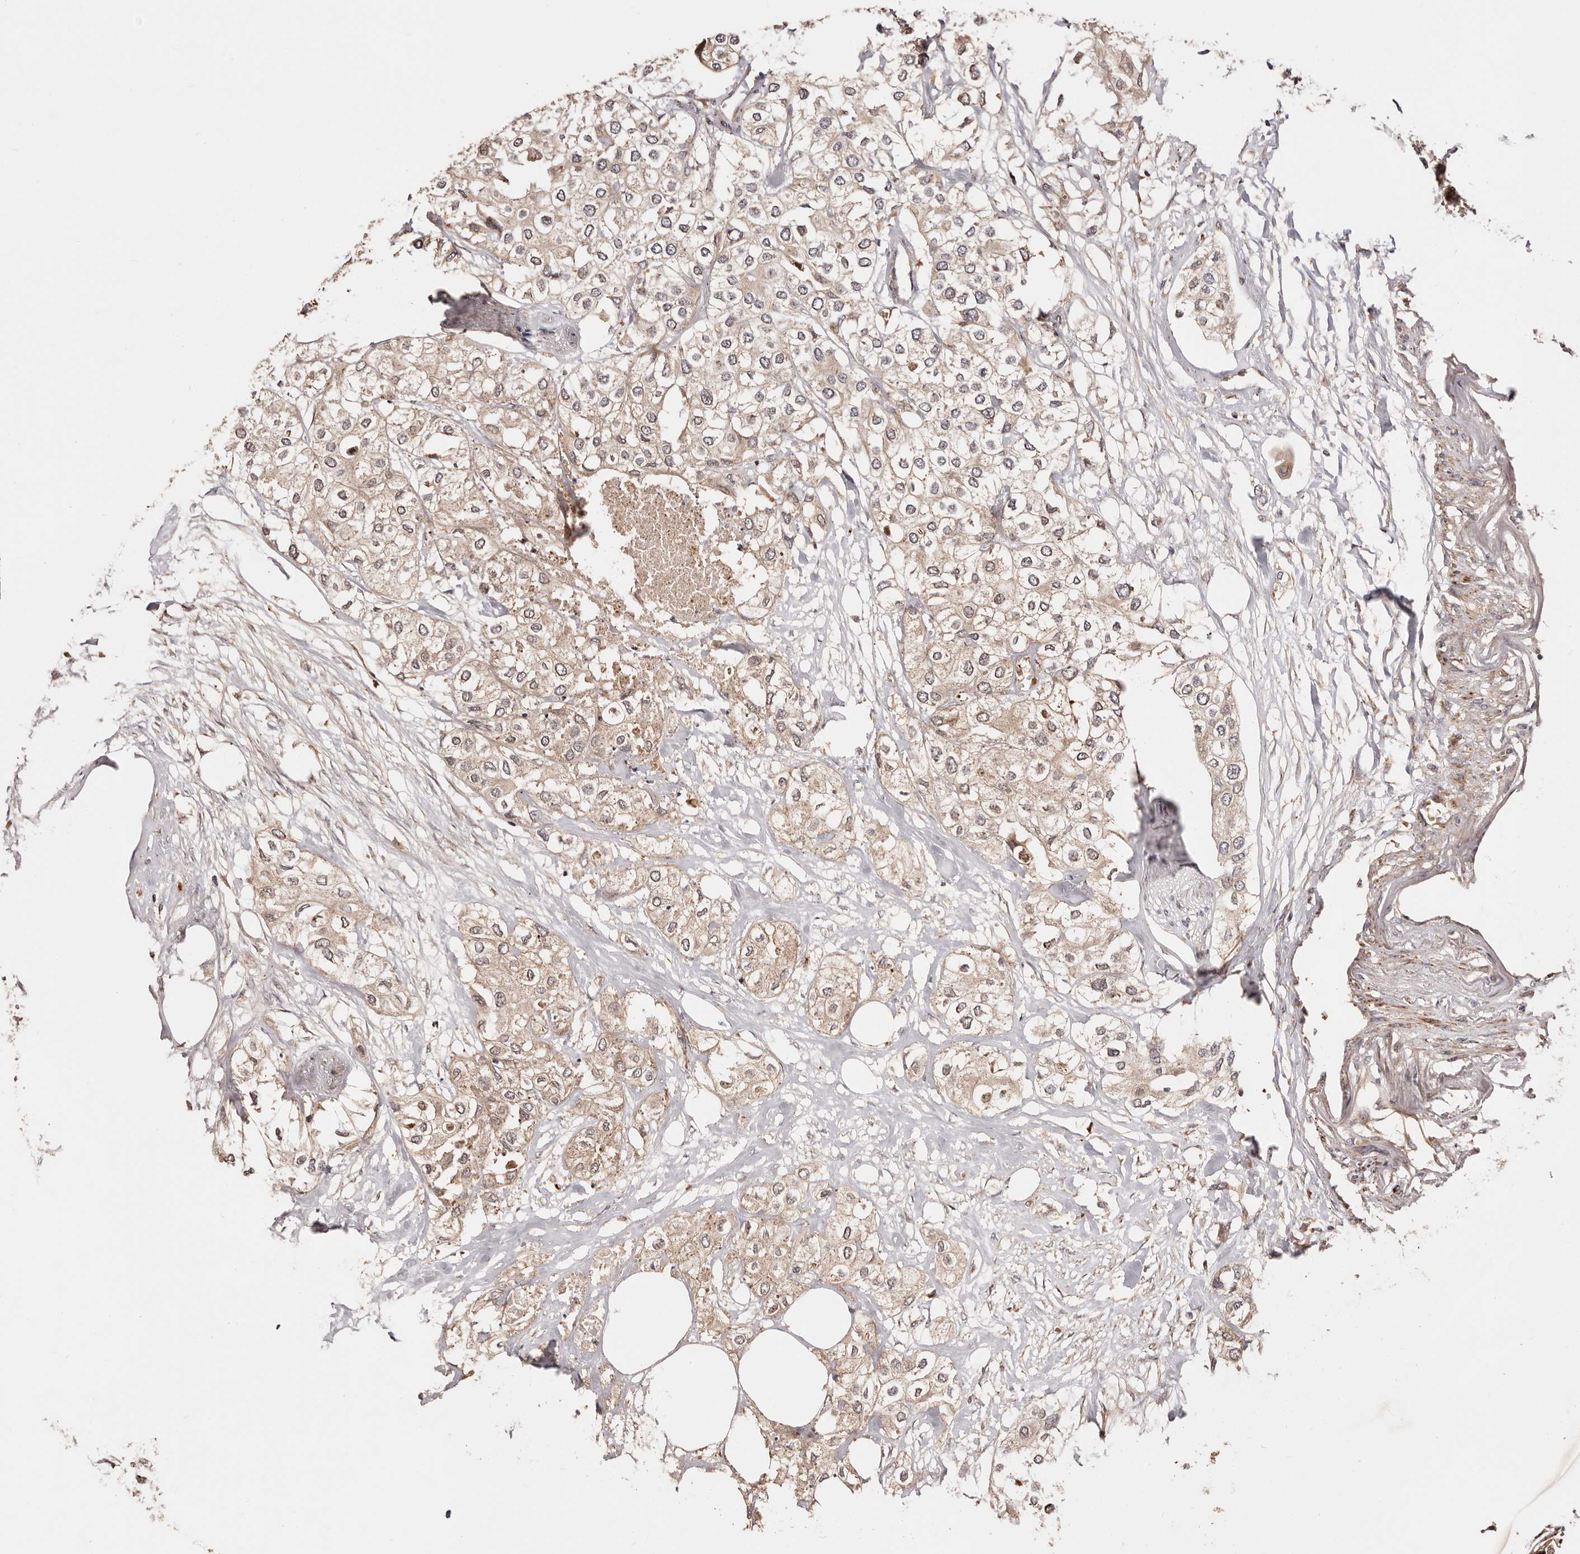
{"staining": {"intensity": "weak", "quantity": ">75%", "location": "cytoplasmic/membranous,nuclear"}, "tissue": "urothelial cancer", "cell_type": "Tumor cells", "image_type": "cancer", "snomed": [{"axis": "morphology", "description": "Urothelial carcinoma, High grade"}, {"axis": "topography", "description": "Urinary bladder"}], "caption": "Protein staining of urothelial carcinoma (high-grade) tissue reveals weak cytoplasmic/membranous and nuclear staining in approximately >75% of tumor cells.", "gene": "PTPN22", "patient": {"sex": "male", "age": 64}}